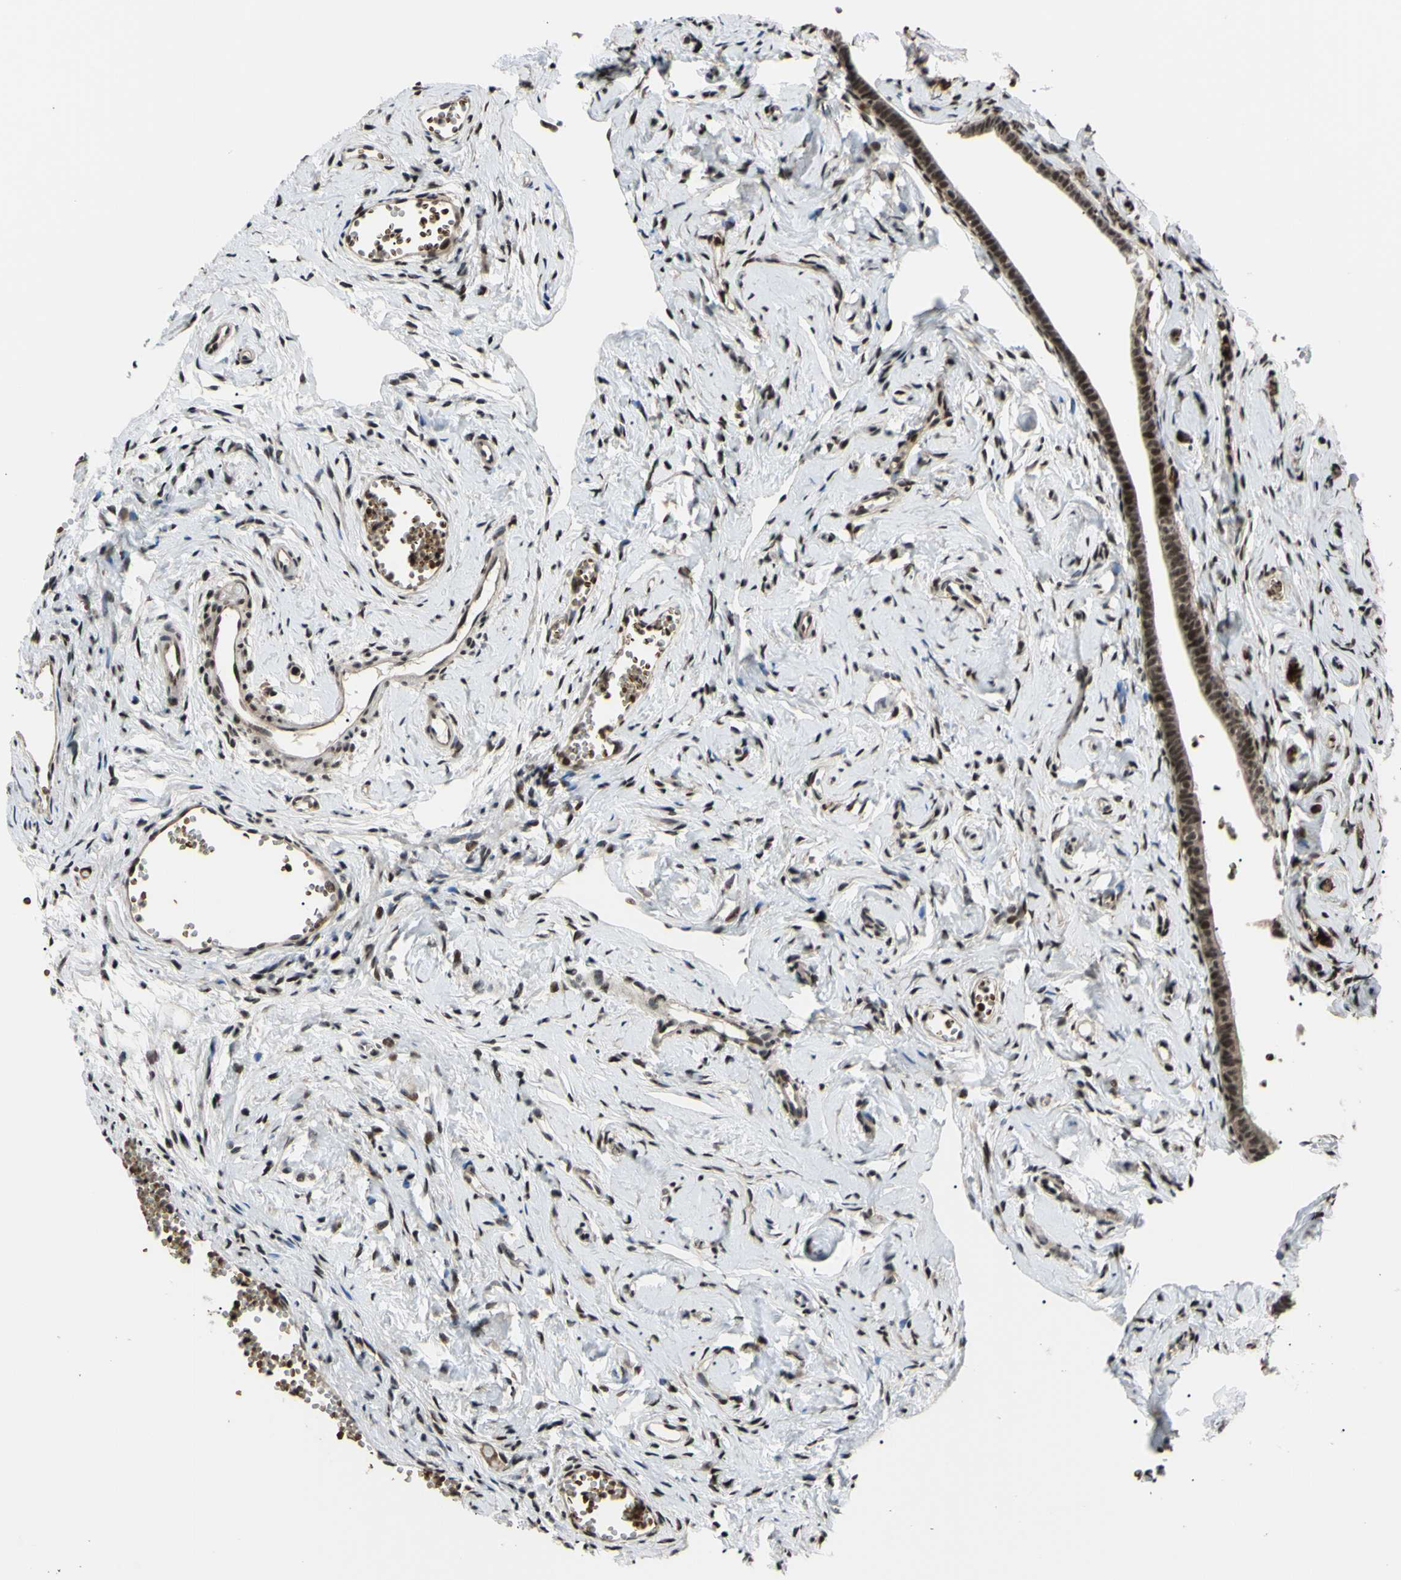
{"staining": {"intensity": "strong", "quantity": ">75%", "location": "cytoplasmic/membranous,nuclear"}, "tissue": "fallopian tube", "cell_type": "Glandular cells", "image_type": "normal", "snomed": [{"axis": "morphology", "description": "Normal tissue, NOS"}, {"axis": "topography", "description": "Fallopian tube"}], "caption": "The photomicrograph reveals staining of benign fallopian tube, revealing strong cytoplasmic/membranous,nuclear protein positivity (brown color) within glandular cells. (DAB (3,3'-diaminobenzidine) IHC with brightfield microscopy, high magnification).", "gene": "THAP12", "patient": {"sex": "female", "age": 71}}